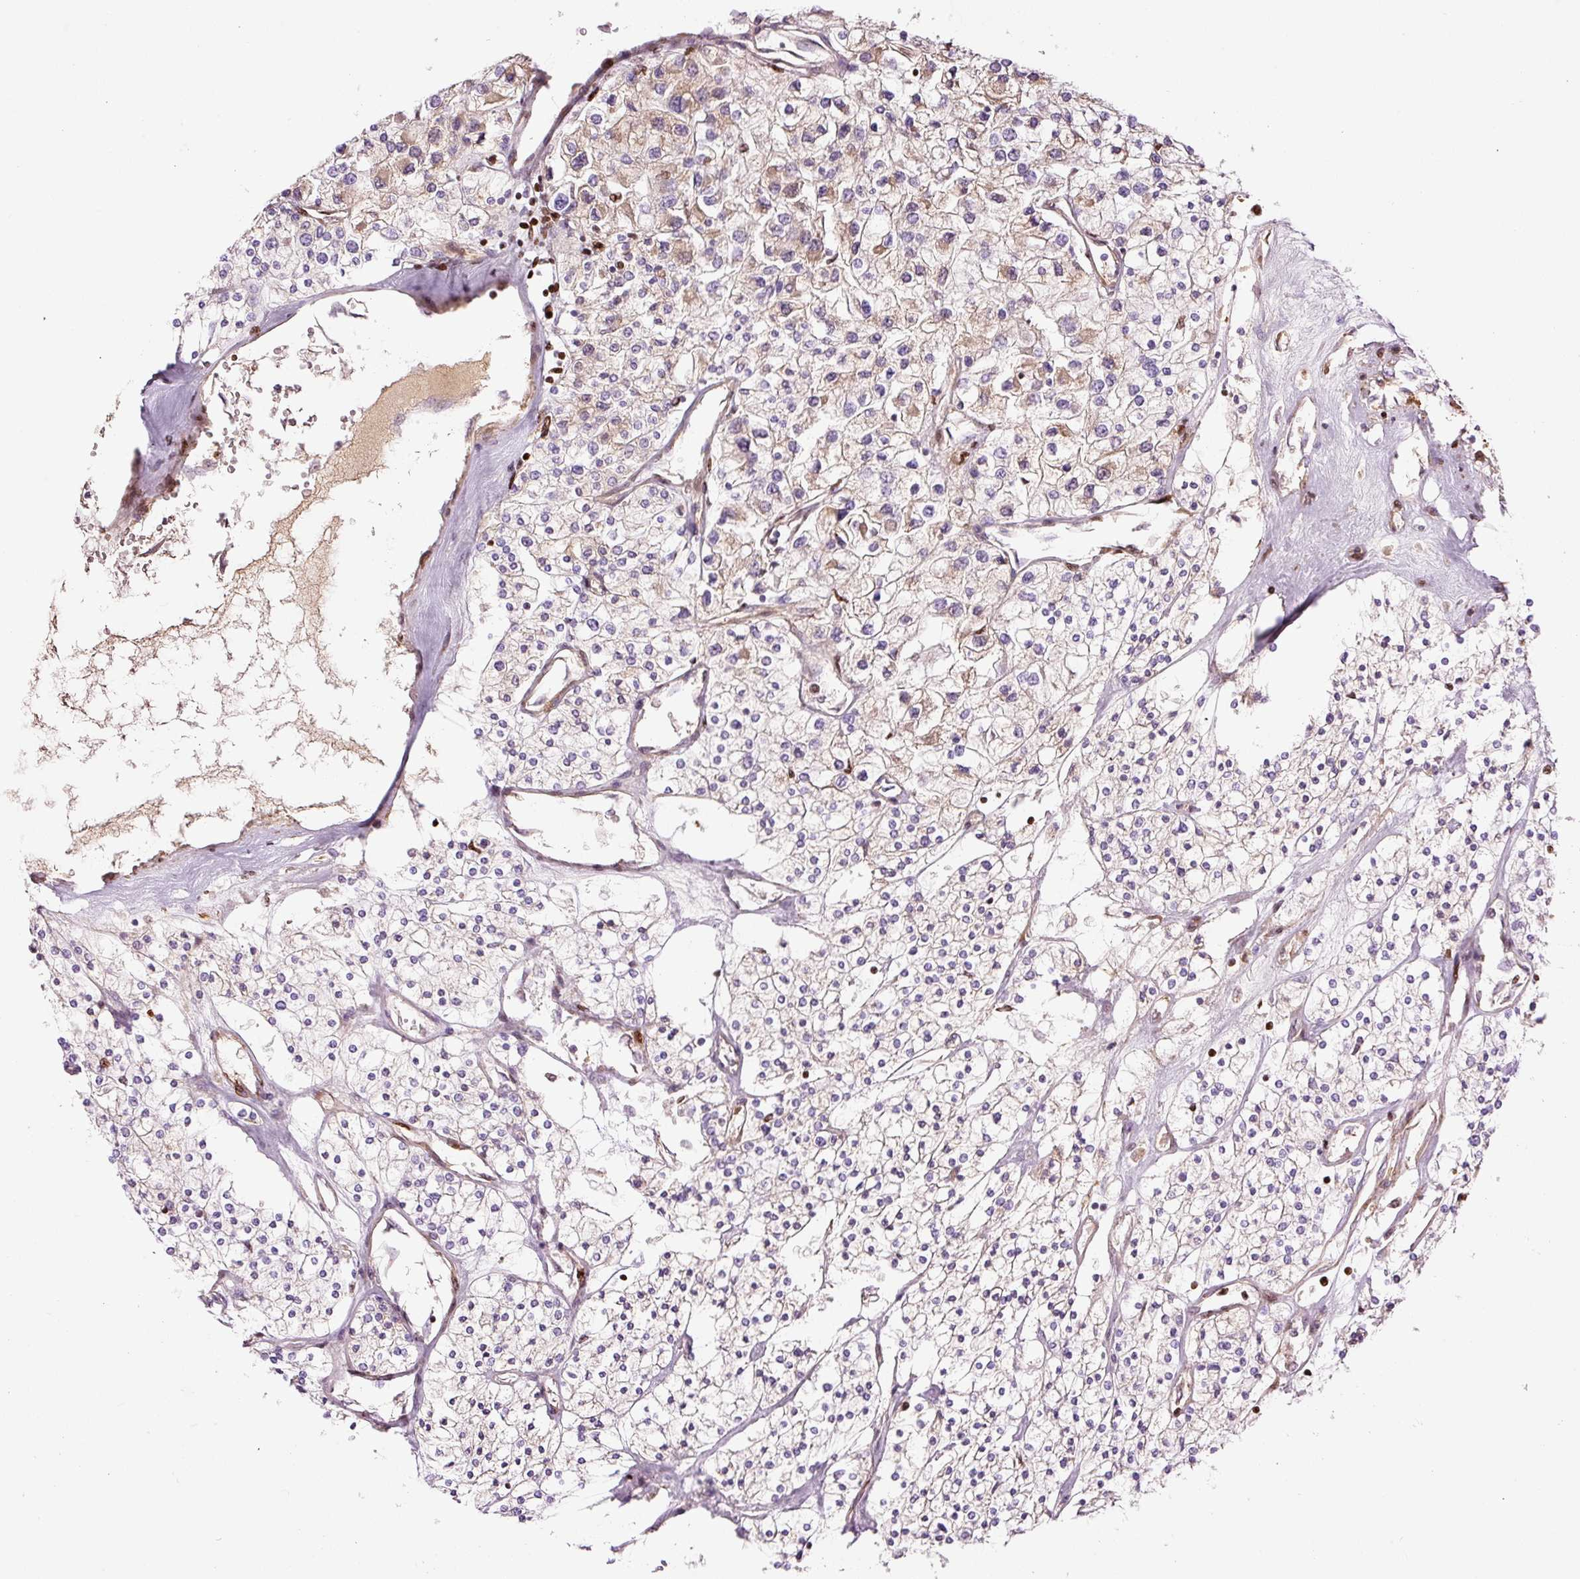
{"staining": {"intensity": "weak", "quantity": "25%-75%", "location": "cytoplasmic/membranous"}, "tissue": "renal cancer", "cell_type": "Tumor cells", "image_type": "cancer", "snomed": [{"axis": "morphology", "description": "Adenocarcinoma, NOS"}, {"axis": "topography", "description": "Kidney"}], "caption": "High-magnification brightfield microscopy of adenocarcinoma (renal) stained with DAB (3,3'-diaminobenzidine) (brown) and counterstained with hematoxylin (blue). tumor cells exhibit weak cytoplasmic/membranous staining is seen in about25%-75% of cells. The protein of interest is stained brown, and the nuclei are stained in blue (DAB IHC with brightfield microscopy, high magnification).", "gene": "TMEM8B", "patient": {"sex": "male", "age": 80}}